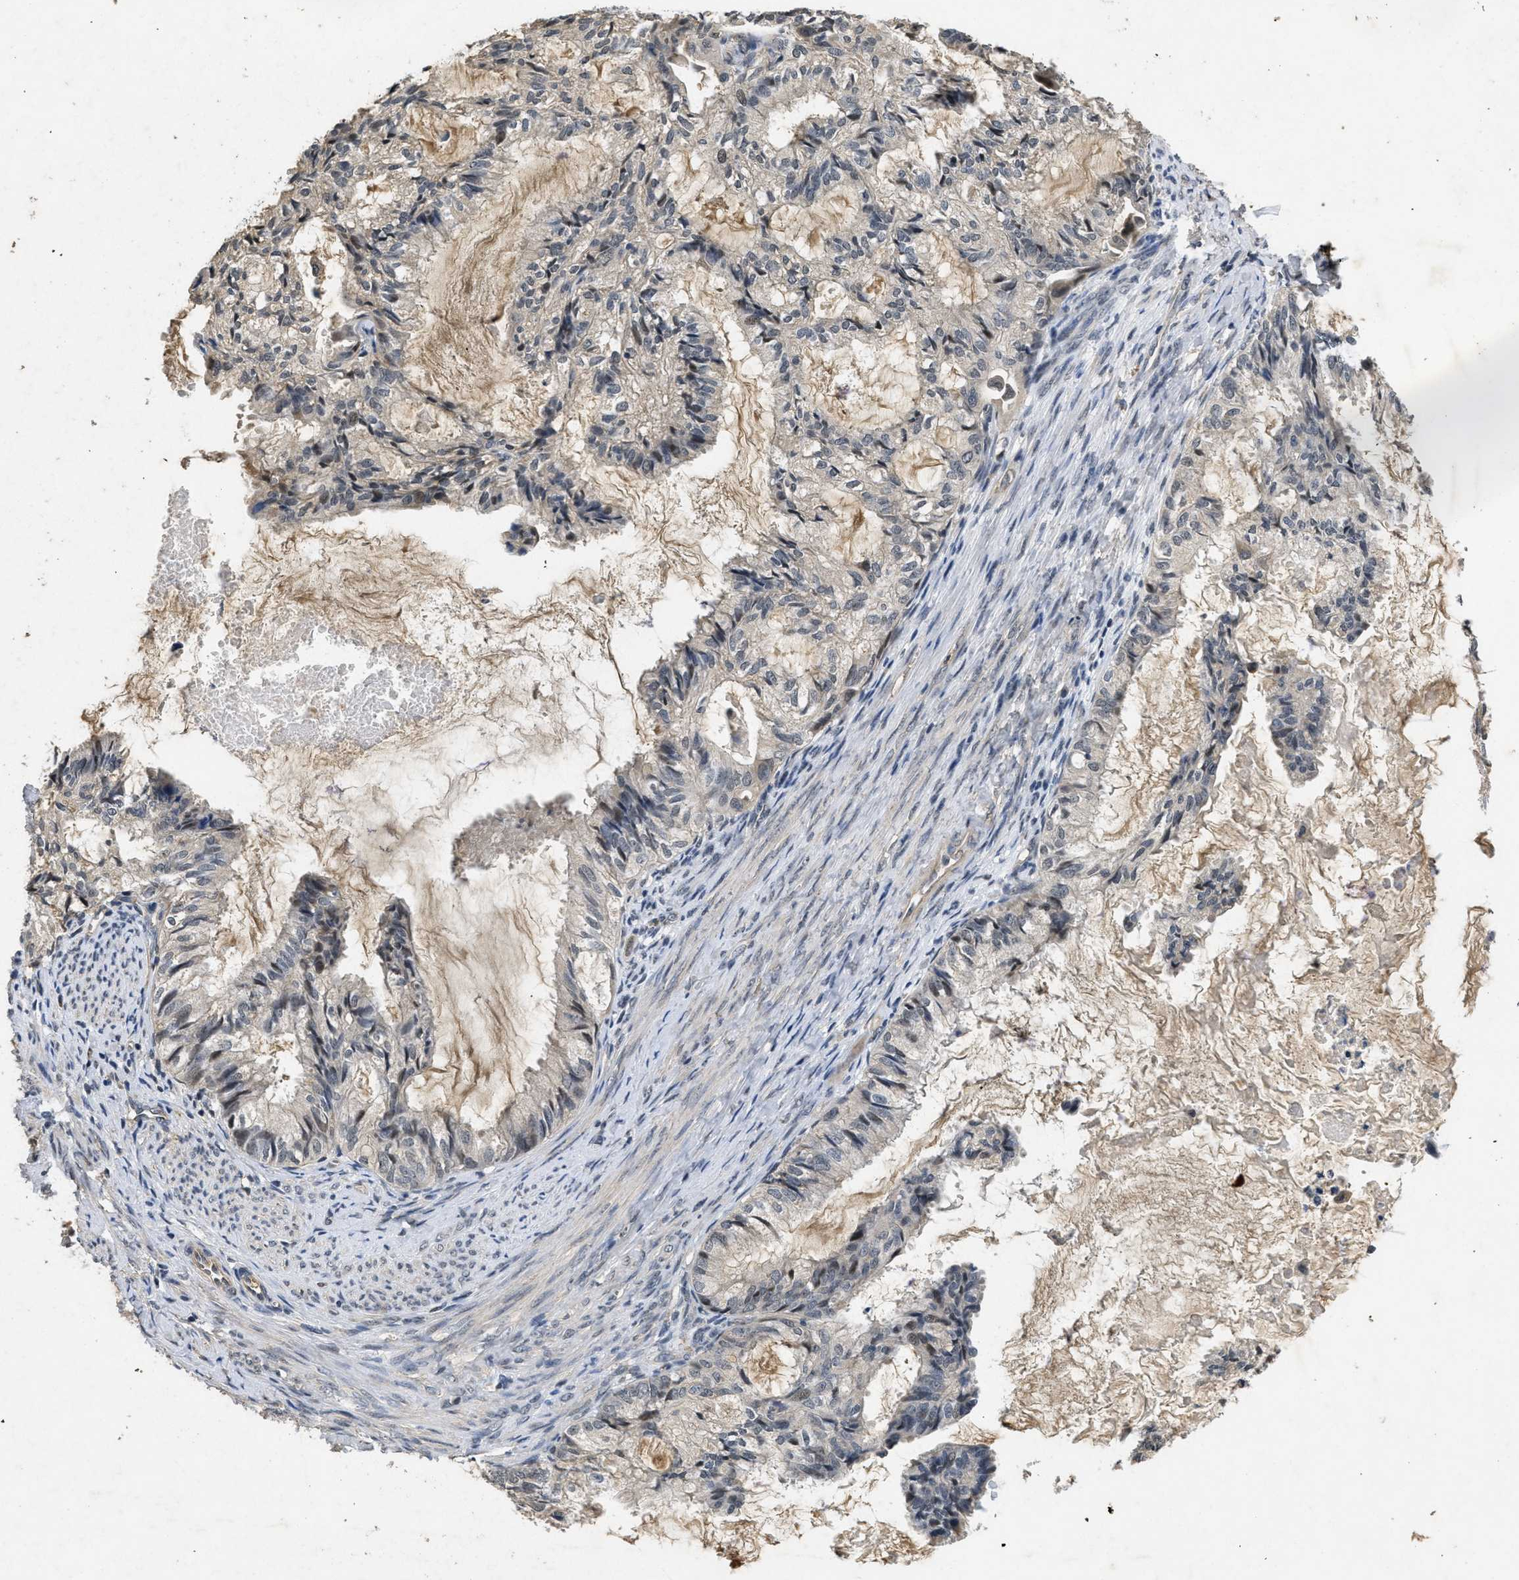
{"staining": {"intensity": "negative", "quantity": "none", "location": "none"}, "tissue": "cervical cancer", "cell_type": "Tumor cells", "image_type": "cancer", "snomed": [{"axis": "morphology", "description": "Normal tissue, NOS"}, {"axis": "morphology", "description": "Adenocarcinoma, NOS"}, {"axis": "topography", "description": "Cervix"}, {"axis": "topography", "description": "Endometrium"}], "caption": "Immunohistochemical staining of human cervical cancer (adenocarcinoma) exhibits no significant positivity in tumor cells. (Stains: DAB immunohistochemistry with hematoxylin counter stain, Microscopy: brightfield microscopy at high magnification).", "gene": "PAPOLG", "patient": {"sex": "female", "age": 86}}